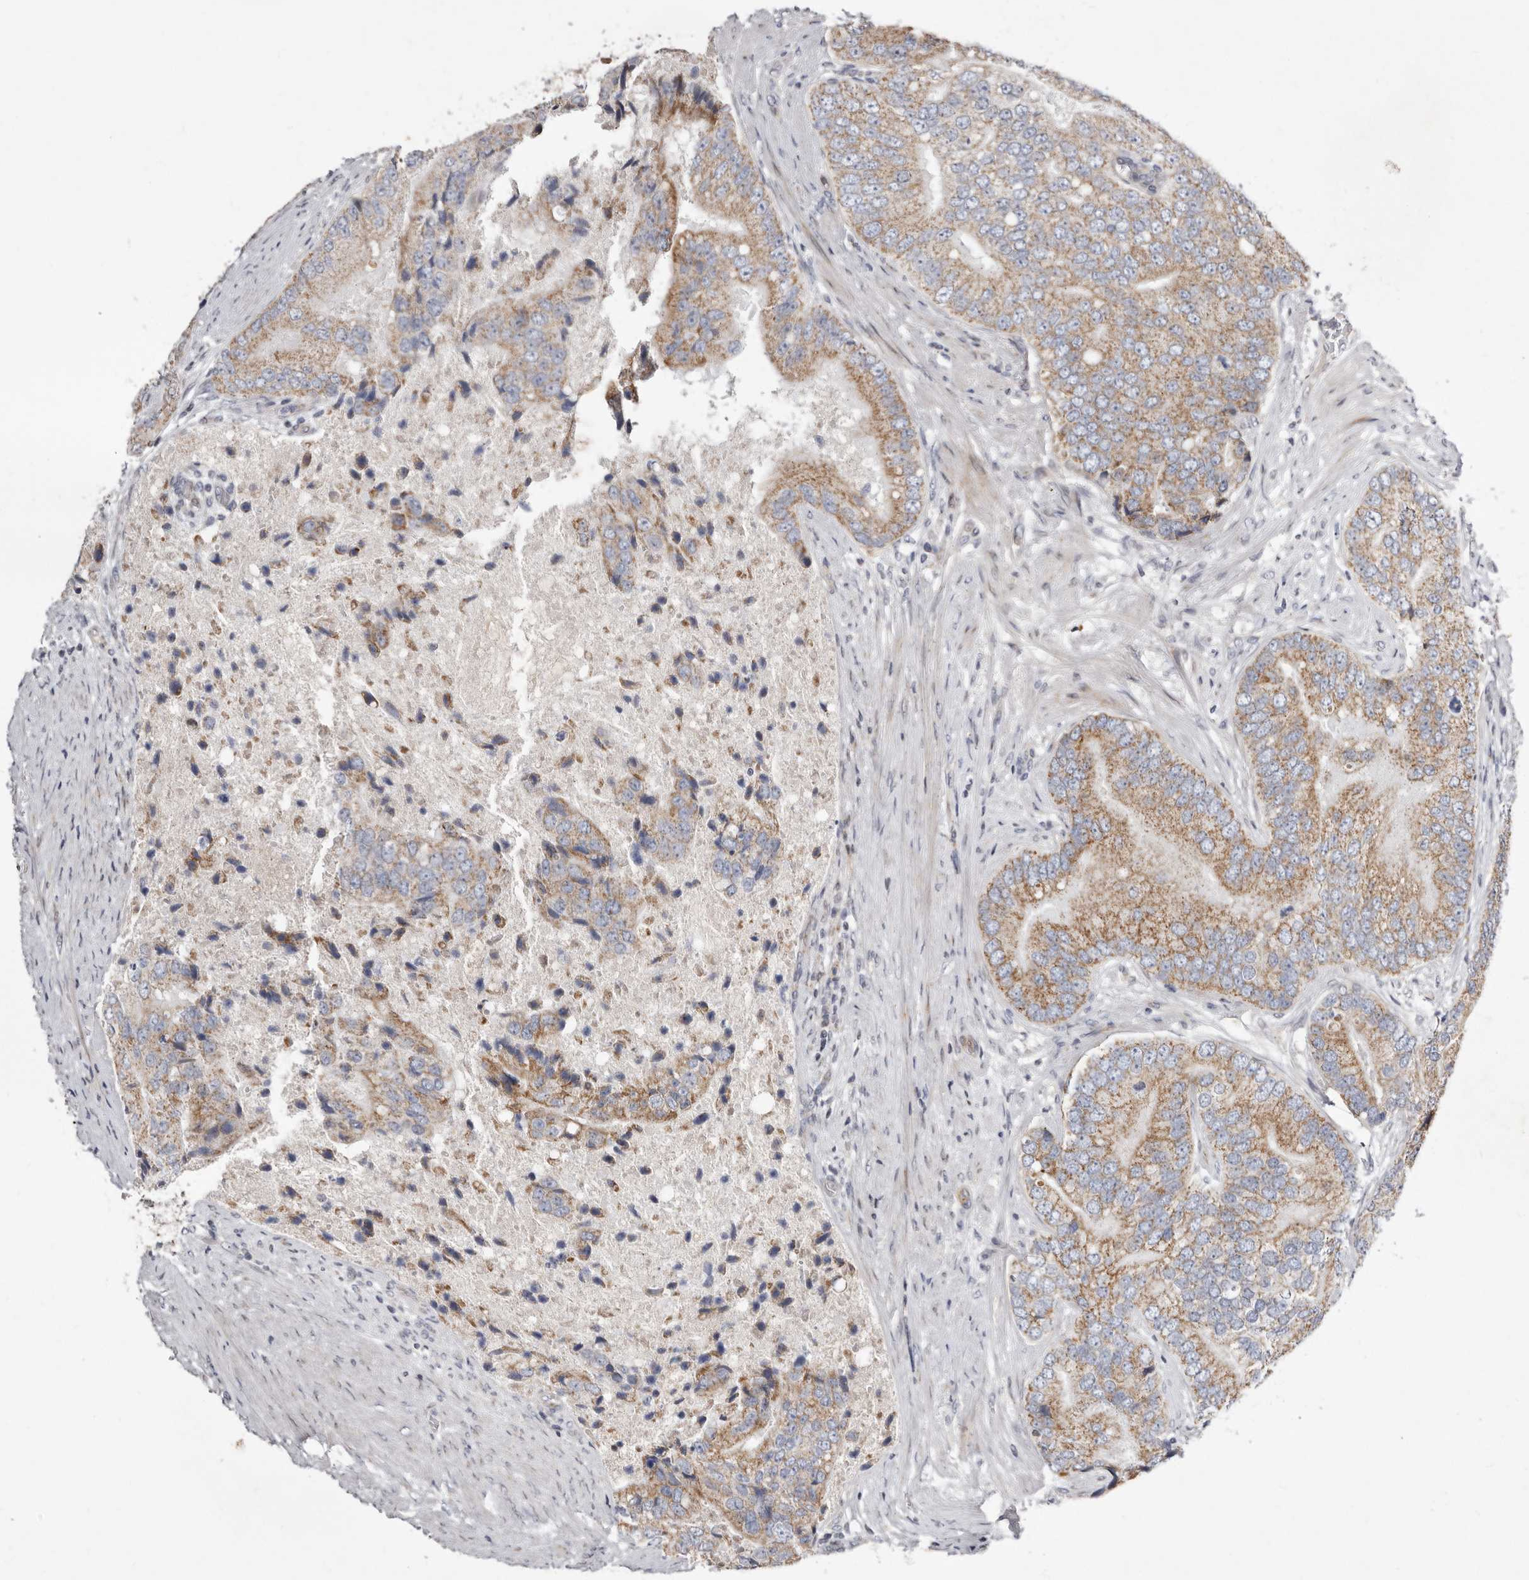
{"staining": {"intensity": "moderate", "quantity": ">75%", "location": "cytoplasmic/membranous"}, "tissue": "prostate cancer", "cell_type": "Tumor cells", "image_type": "cancer", "snomed": [{"axis": "morphology", "description": "Adenocarcinoma, High grade"}, {"axis": "topography", "description": "Prostate"}], "caption": "Moderate cytoplasmic/membranous protein staining is appreciated in about >75% of tumor cells in prostate cancer.", "gene": "TIMM17B", "patient": {"sex": "male", "age": 70}}